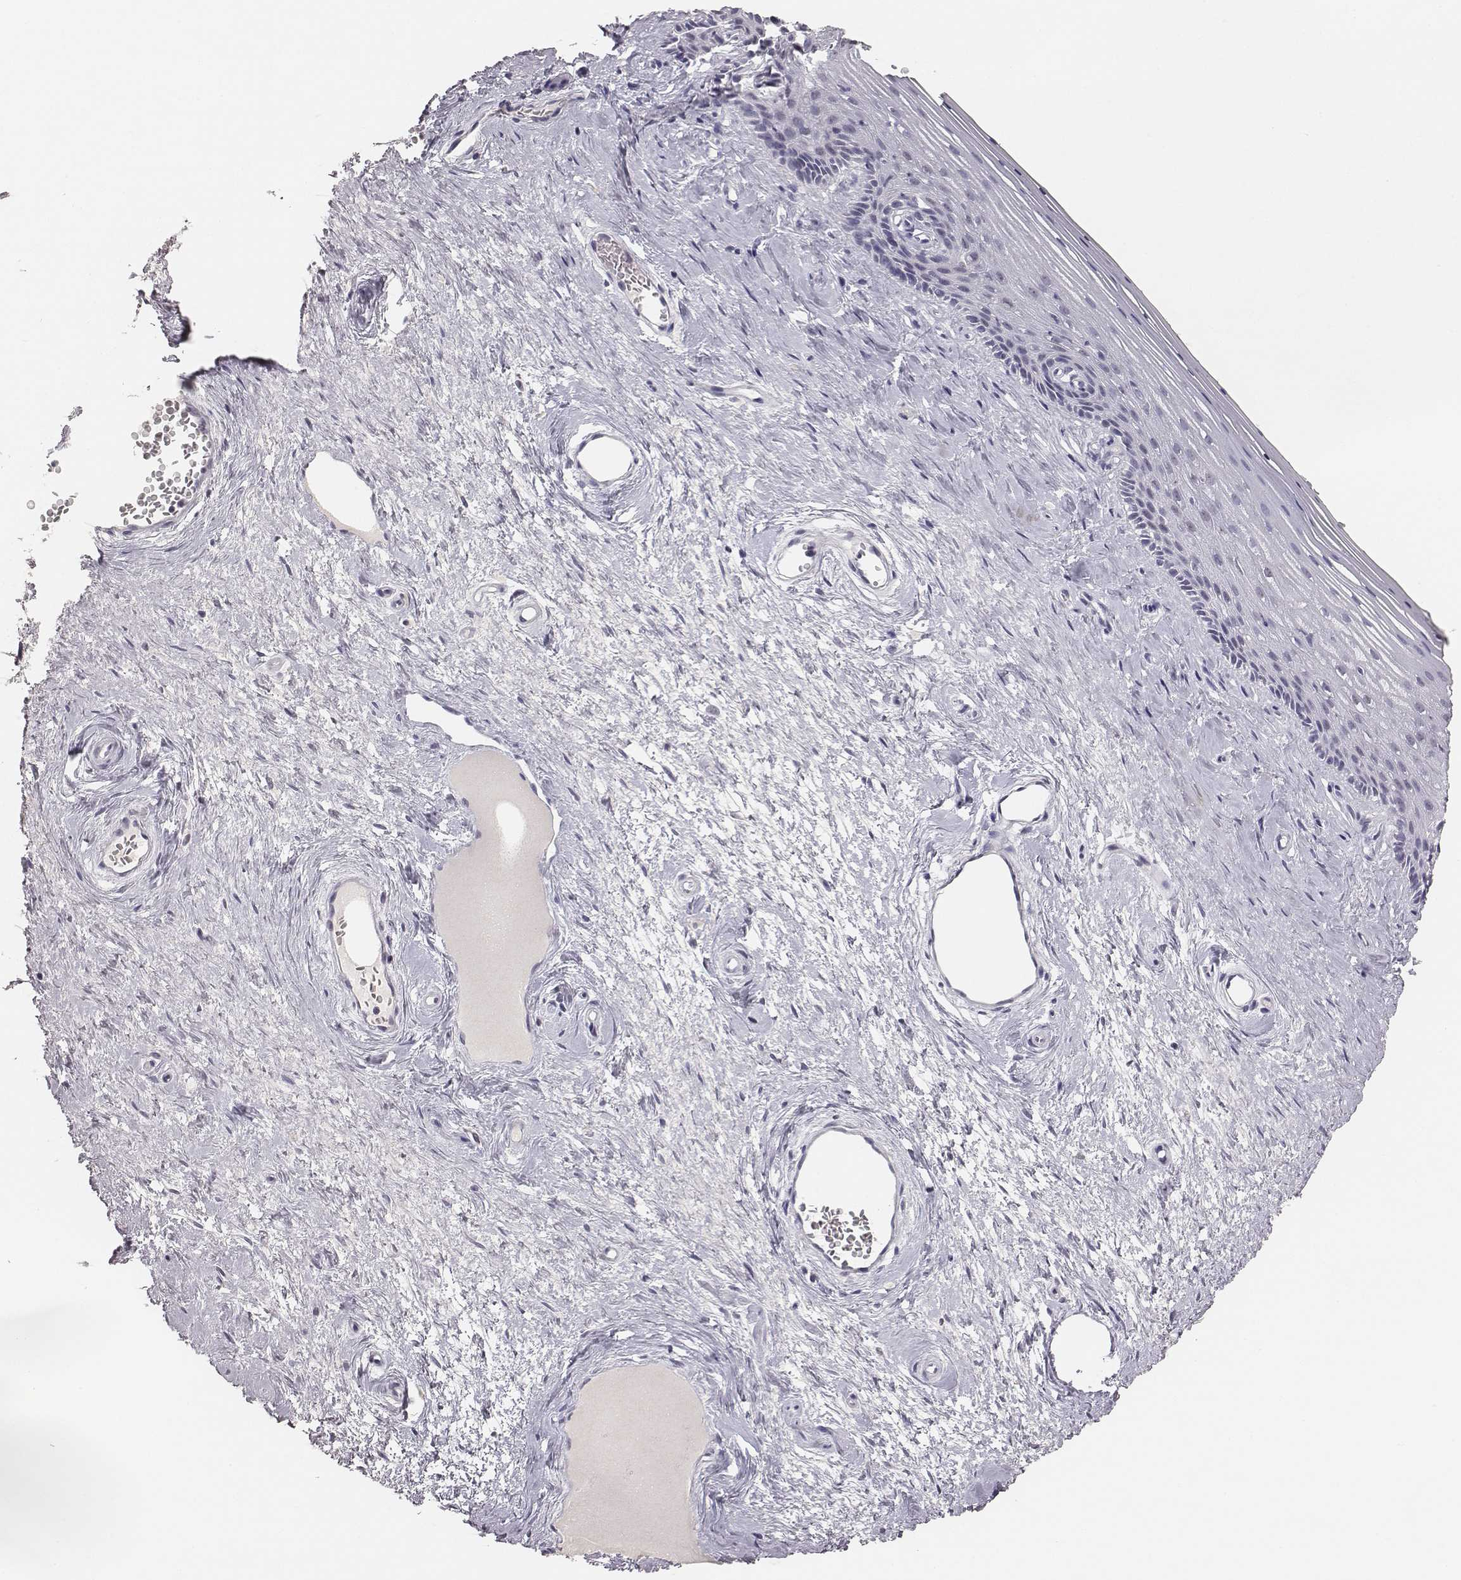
{"staining": {"intensity": "moderate", "quantity": "<25%", "location": "nuclear"}, "tissue": "vagina", "cell_type": "Squamous epithelial cells", "image_type": "normal", "snomed": [{"axis": "morphology", "description": "Normal tissue, NOS"}, {"axis": "topography", "description": "Vagina"}], "caption": "Moderate nuclear protein expression is appreciated in approximately <25% of squamous epithelial cells in vagina.", "gene": "NIFK", "patient": {"sex": "female", "age": 45}}